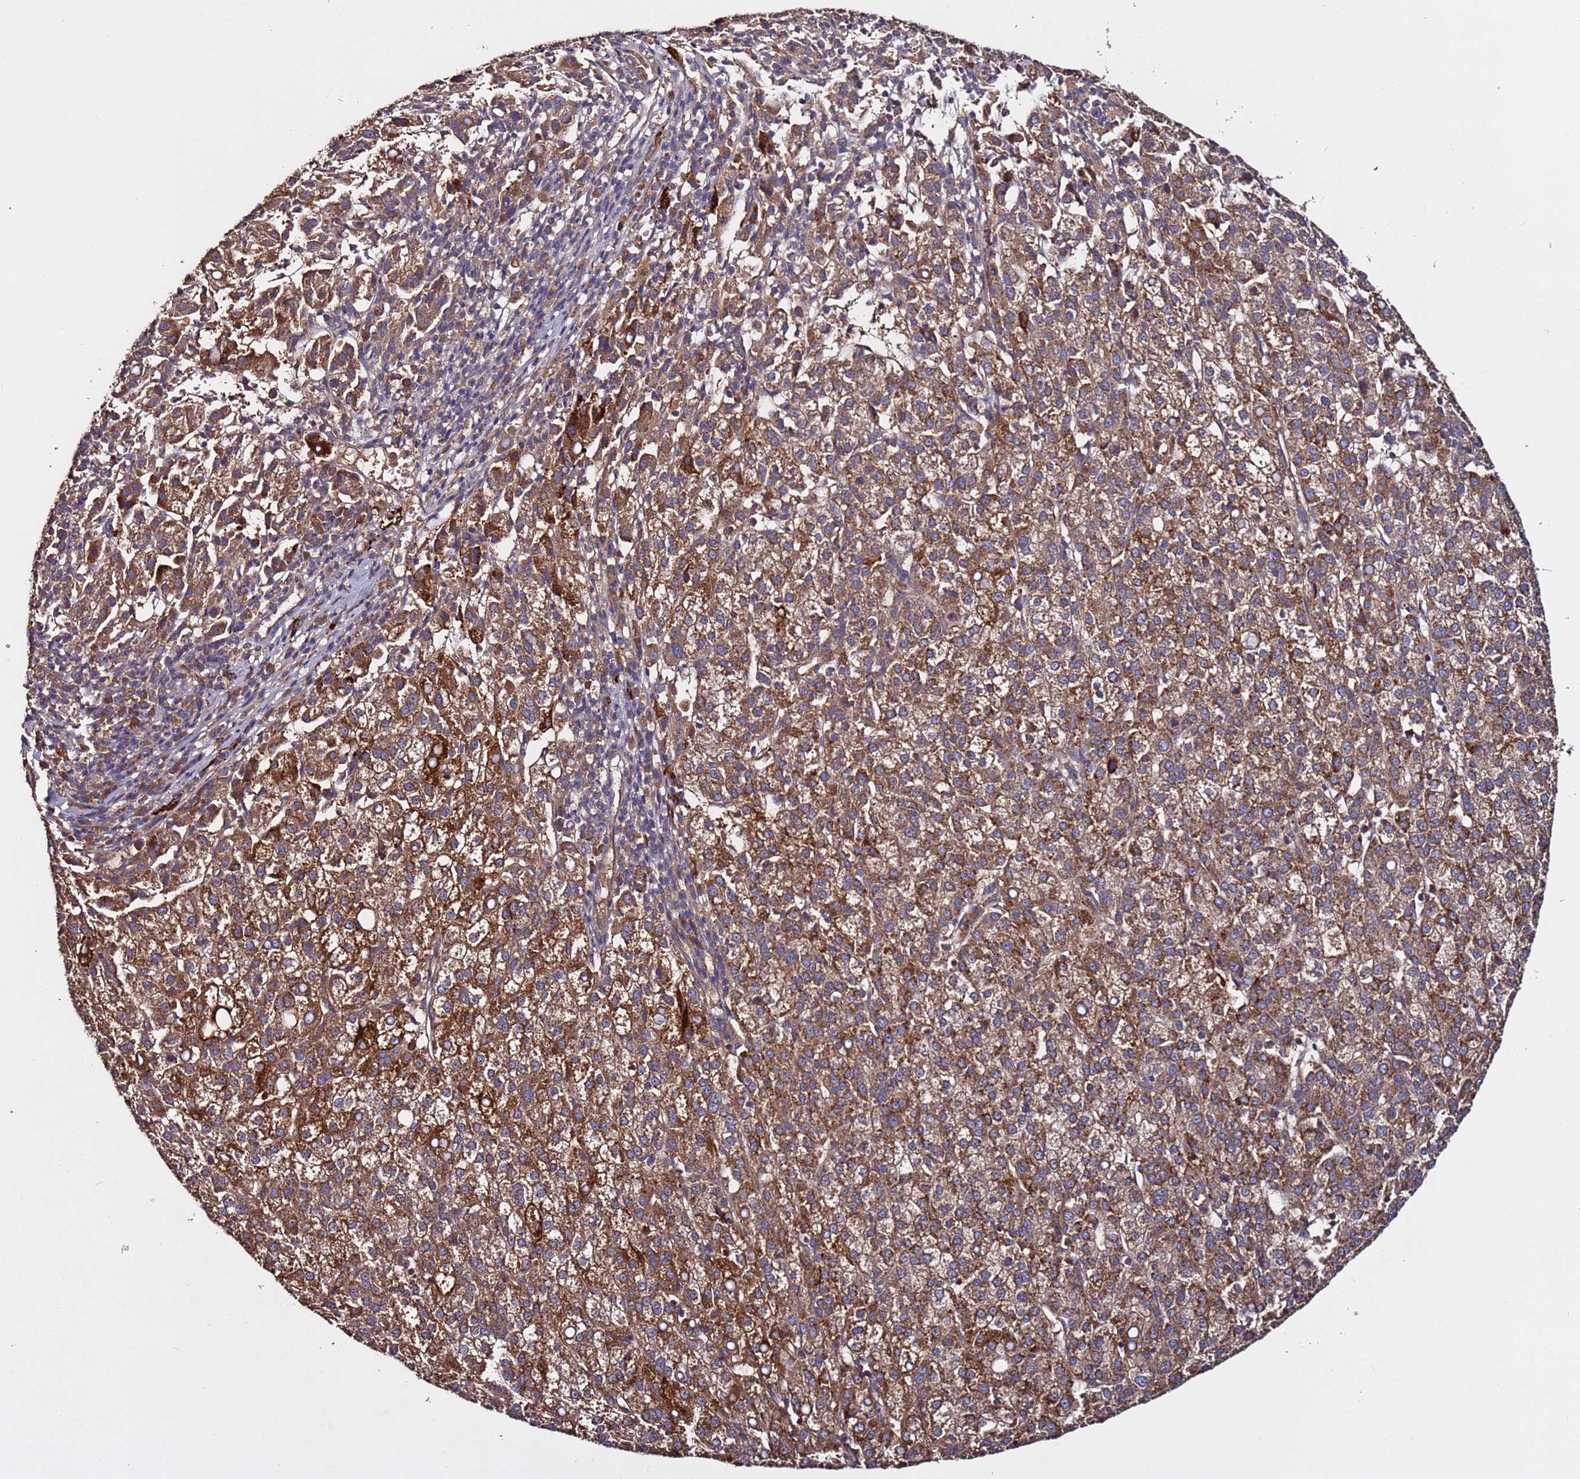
{"staining": {"intensity": "moderate", "quantity": ">75%", "location": "cytoplasmic/membranous"}, "tissue": "liver cancer", "cell_type": "Tumor cells", "image_type": "cancer", "snomed": [{"axis": "morphology", "description": "Carcinoma, Hepatocellular, NOS"}, {"axis": "topography", "description": "Liver"}], "caption": "Tumor cells reveal medium levels of moderate cytoplasmic/membranous positivity in about >75% of cells in human liver cancer (hepatocellular carcinoma). (DAB = brown stain, brightfield microscopy at high magnification).", "gene": "RPS15A", "patient": {"sex": "female", "age": 58}}